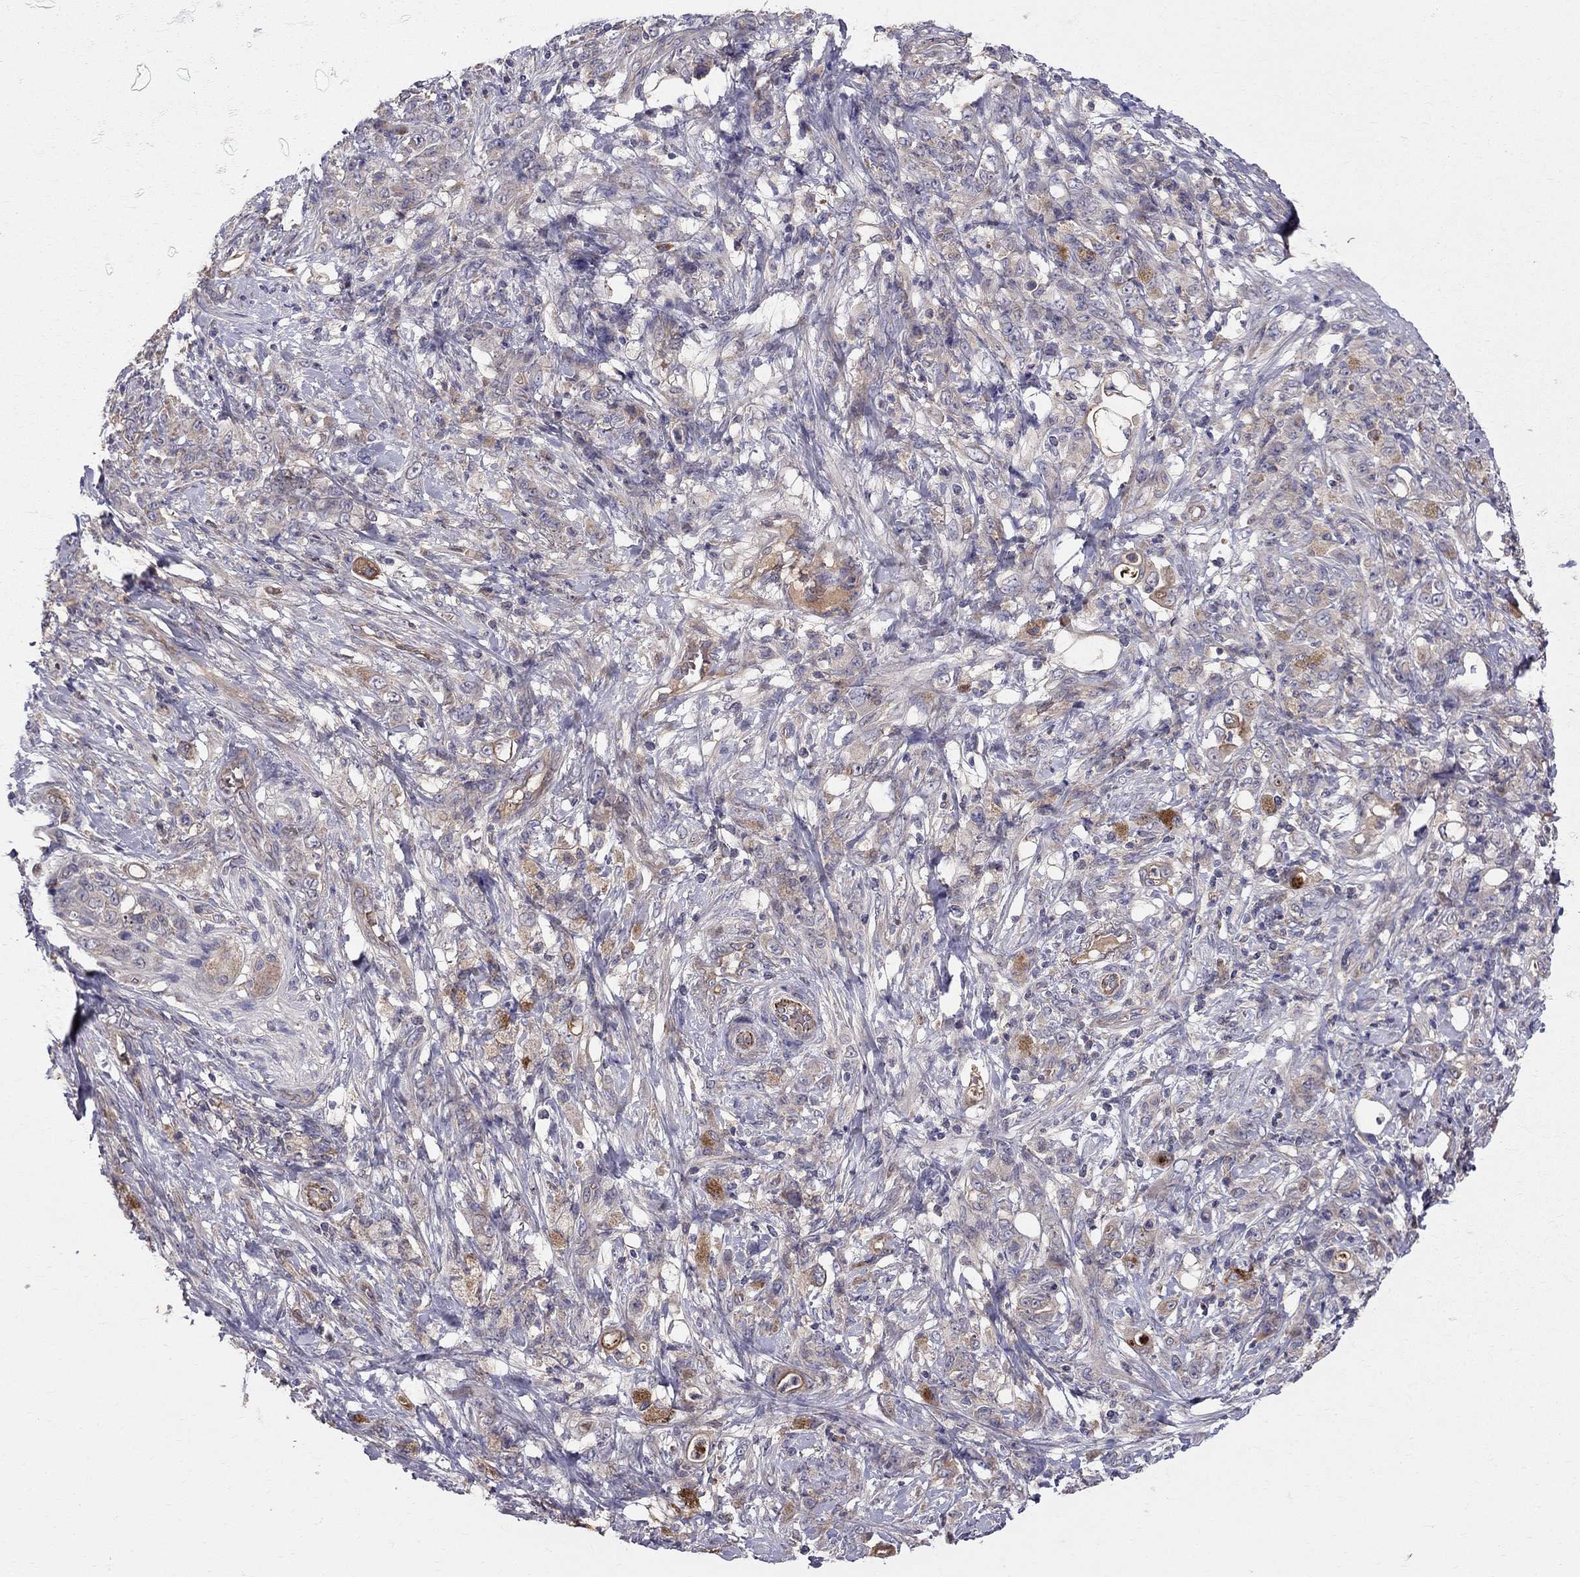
{"staining": {"intensity": "moderate", "quantity": "<25%", "location": "cytoplasmic/membranous"}, "tissue": "stomach cancer", "cell_type": "Tumor cells", "image_type": "cancer", "snomed": [{"axis": "morphology", "description": "Adenocarcinoma, NOS"}, {"axis": "topography", "description": "Stomach"}], "caption": "Moderate cytoplasmic/membranous expression for a protein is seen in approximately <25% of tumor cells of adenocarcinoma (stomach) using immunohistochemistry (IHC).", "gene": "PIK3CG", "patient": {"sex": "female", "age": 79}}